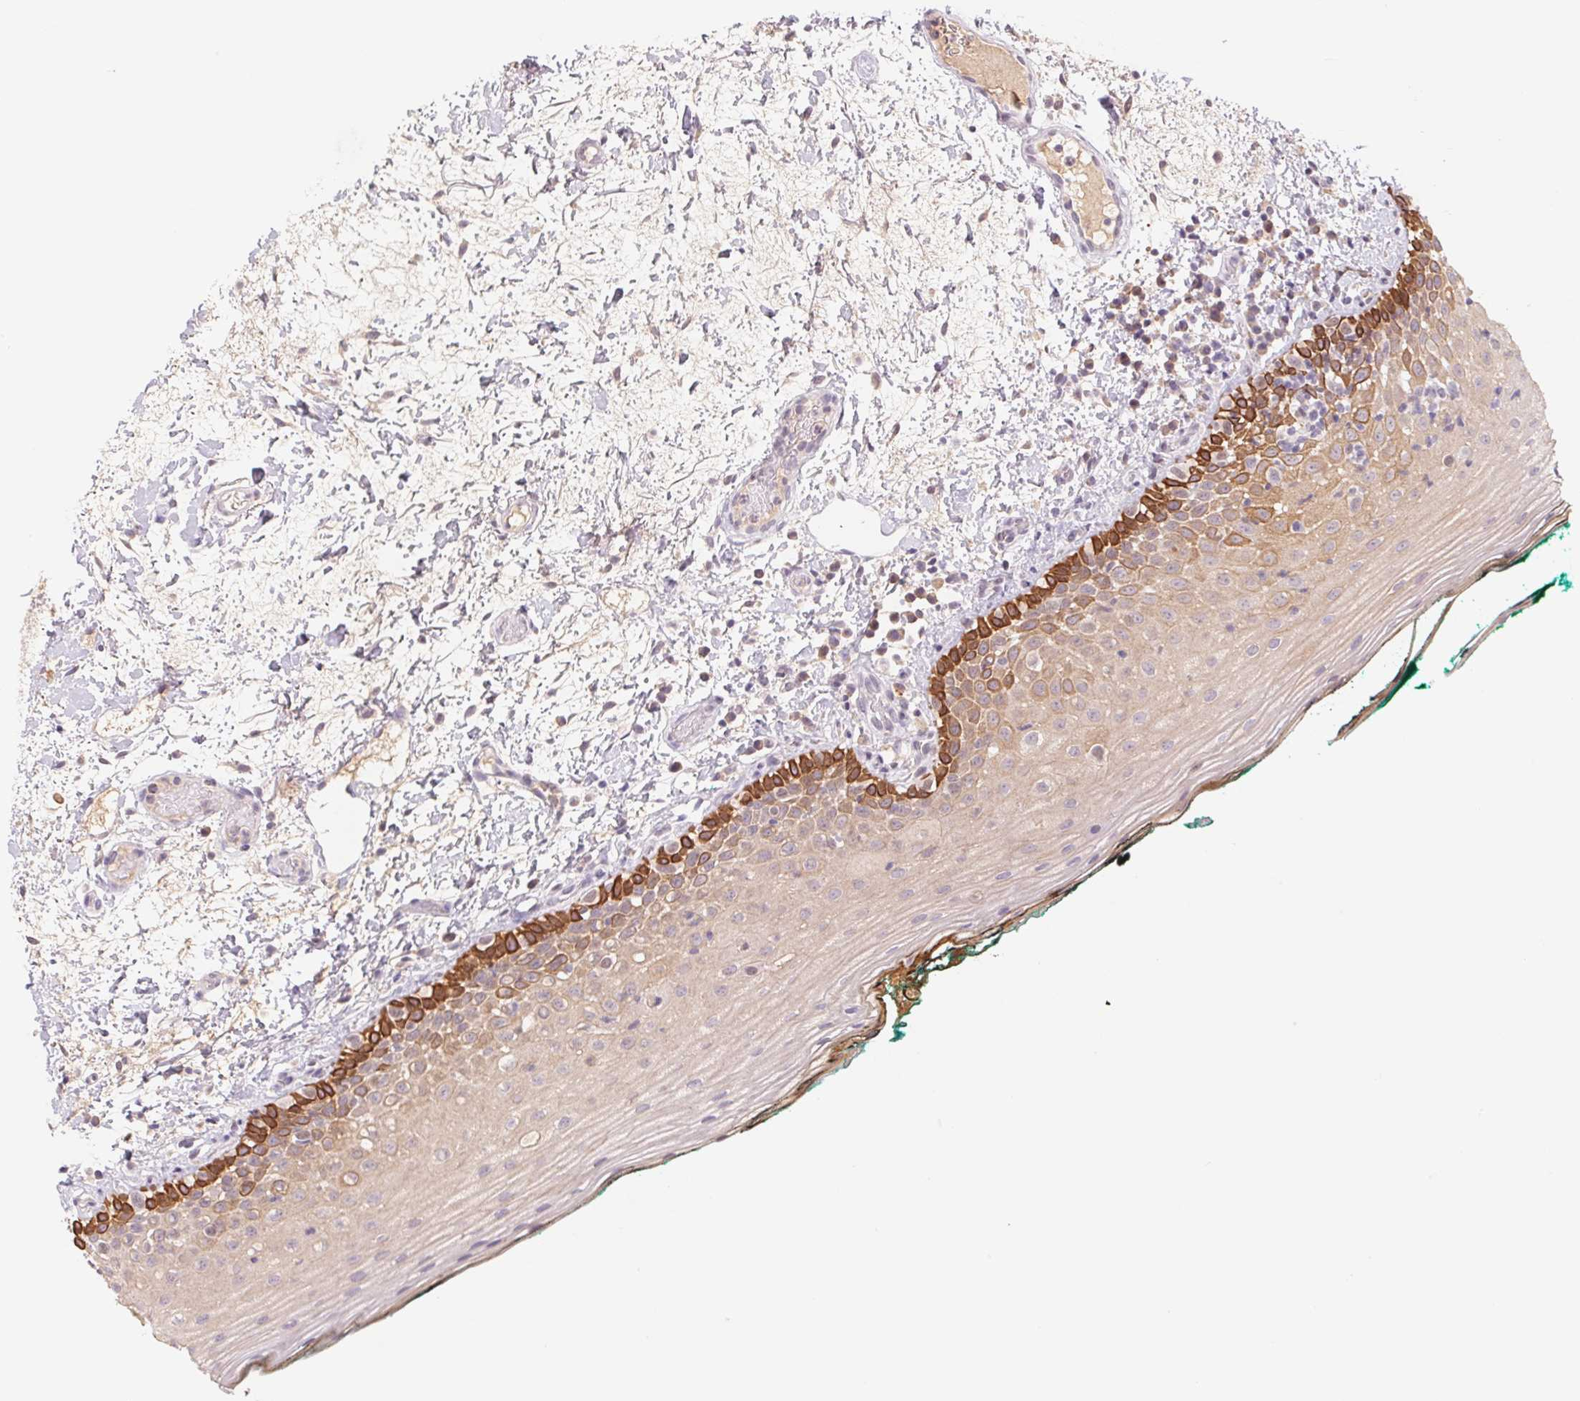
{"staining": {"intensity": "strong", "quantity": "<25%", "location": "cytoplasmic/membranous"}, "tissue": "oral mucosa", "cell_type": "Squamous epithelial cells", "image_type": "normal", "snomed": [{"axis": "morphology", "description": "Normal tissue, NOS"}, {"axis": "topography", "description": "Oral tissue"}], "caption": "High-power microscopy captured an IHC image of normal oral mucosa, revealing strong cytoplasmic/membranous expression in approximately <25% of squamous epithelial cells. (Brightfield microscopy of DAB IHC at high magnification).", "gene": "PNMA8B", "patient": {"sex": "female", "age": 83}}